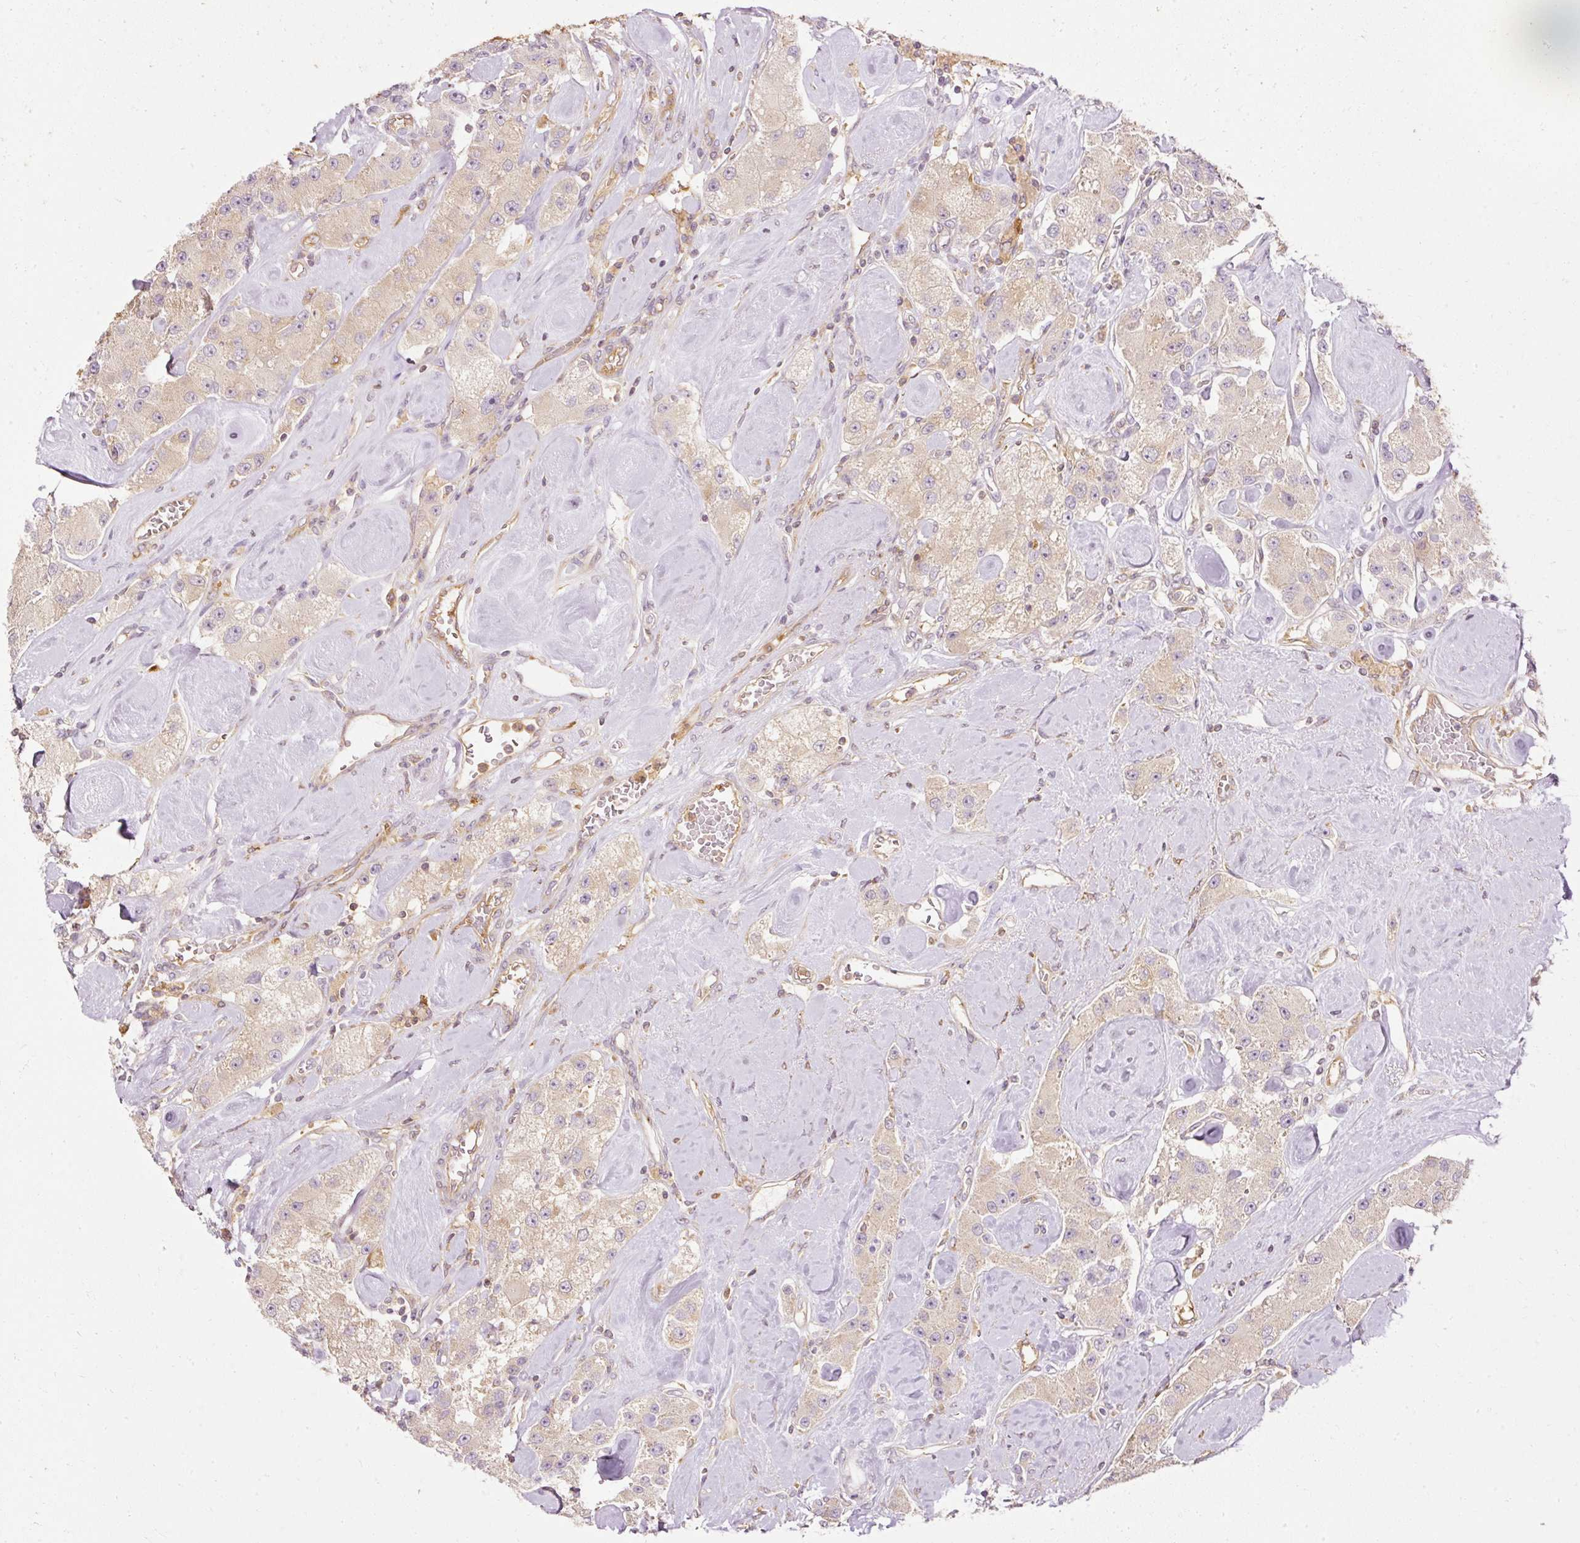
{"staining": {"intensity": "negative", "quantity": "none", "location": "none"}, "tissue": "carcinoid", "cell_type": "Tumor cells", "image_type": "cancer", "snomed": [{"axis": "morphology", "description": "Carcinoid, malignant, NOS"}, {"axis": "topography", "description": "Pancreas"}], "caption": "Tumor cells show no significant expression in malignant carcinoid.", "gene": "ARMH3", "patient": {"sex": "male", "age": 41}}